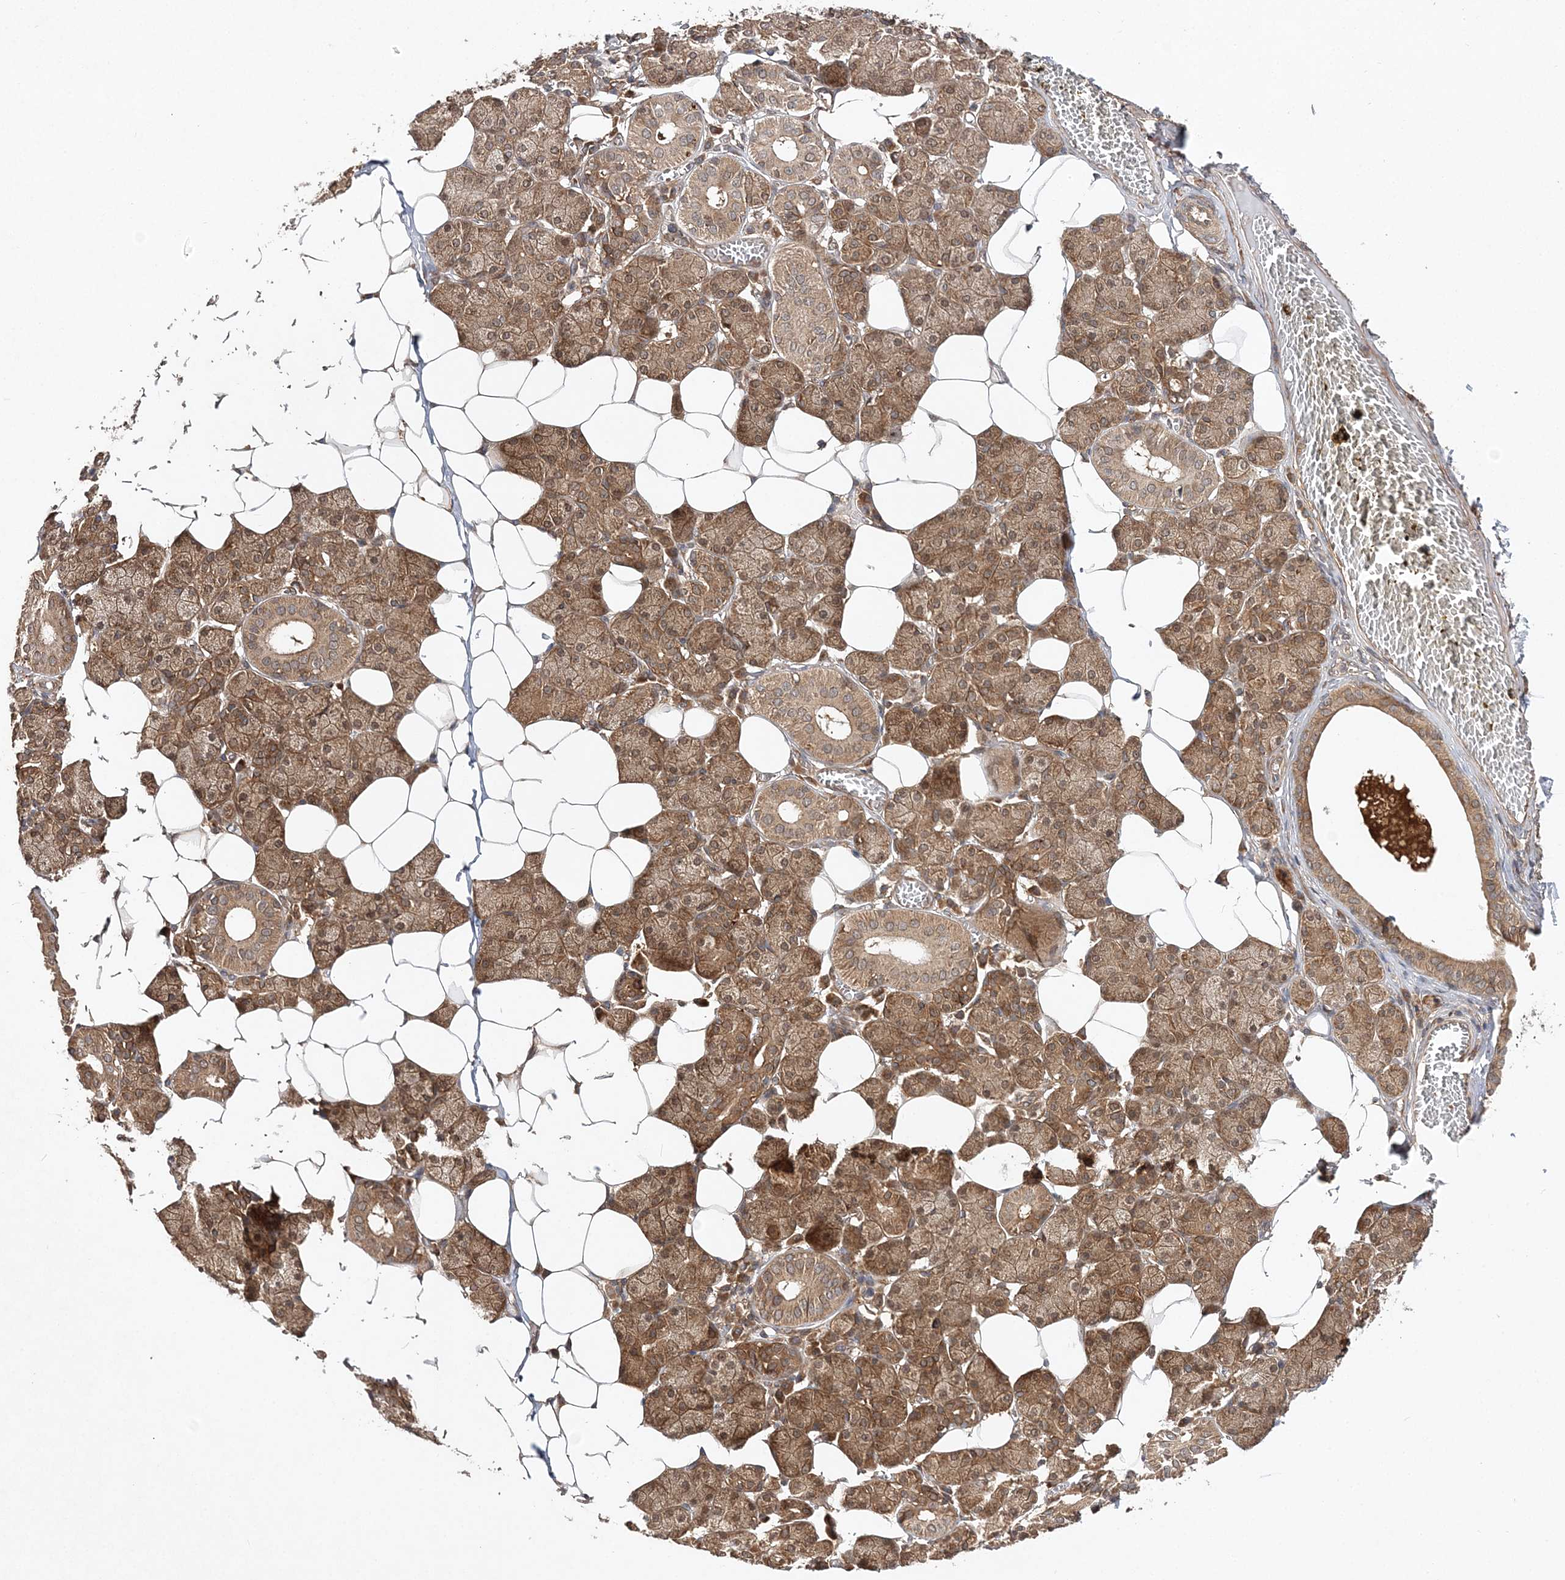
{"staining": {"intensity": "moderate", "quantity": ">75%", "location": "cytoplasmic/membranous,nuclear"}, "tissue": "salivary gland", "cell_type": "Glandular cells", "image_type": "normal", "snomed": [{"axis": "morphology", "description": "Normal tissue, NOS"}, {"axis": "topography", "description": "Salivary gland"}], "caption": "A medium amount of moderate cytoplasmic/membranous,nuclear positivity is identified in approximately >75% of glandular cells in benign salivary gland.", "gene": "TMEM9B", "patient": {"sex": "female", "age": 33}}